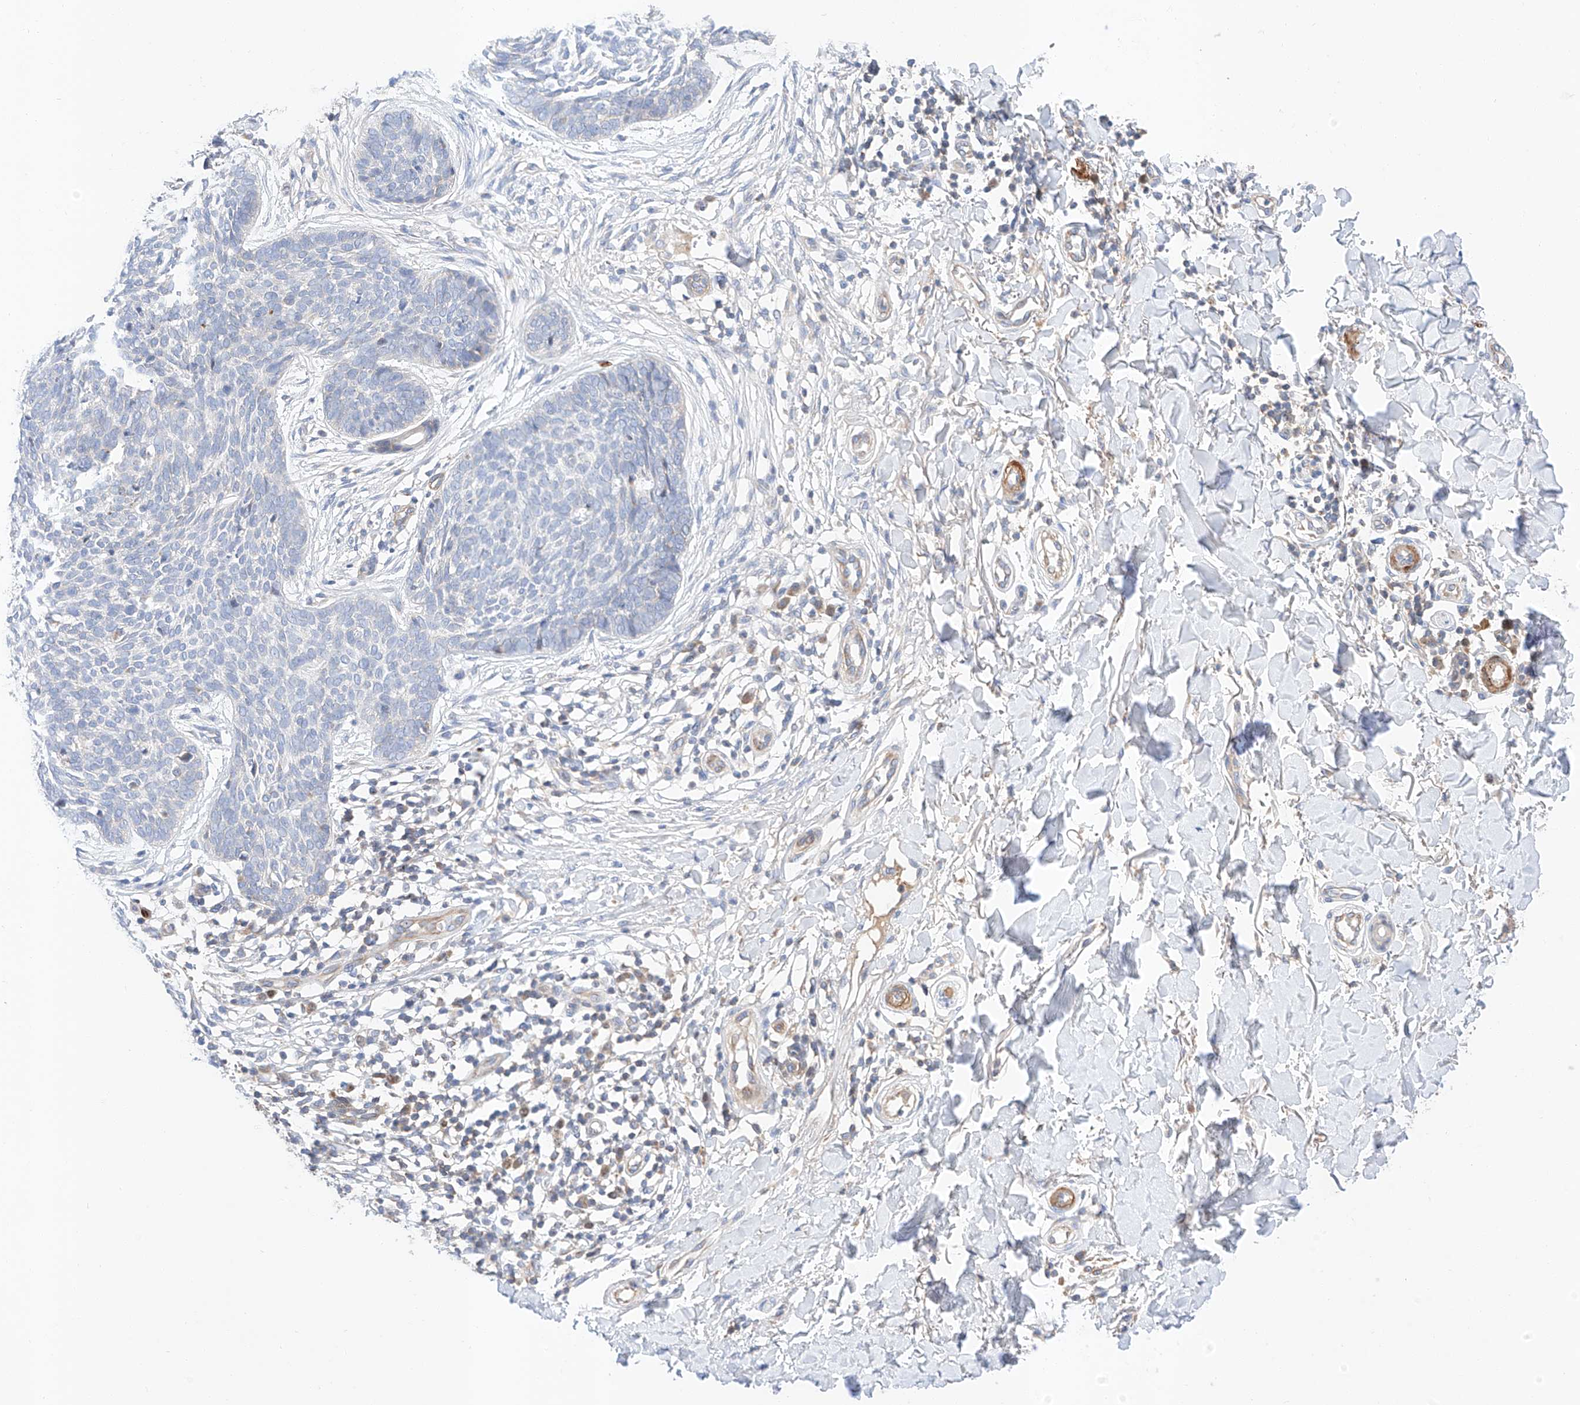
{"staining": {"intensity": "negative", "quantity": "none", "location": "none"}, "tissue": "skin cancer", "cell_type": "Tumor cells", "image_type": "cancer", "snomed": [{"axis": "morphology", "description": "Basal cell carcinoma"}, {"axis": "topography", "description": "Skin"}], "caption": "This is an immunohistochemistry (IHC) micrograph of basal cell carcinoma (skin). There is no expression in tumor cells.", "gene": "C6orf118", "patient": {"sex": "female", "age": 64}}